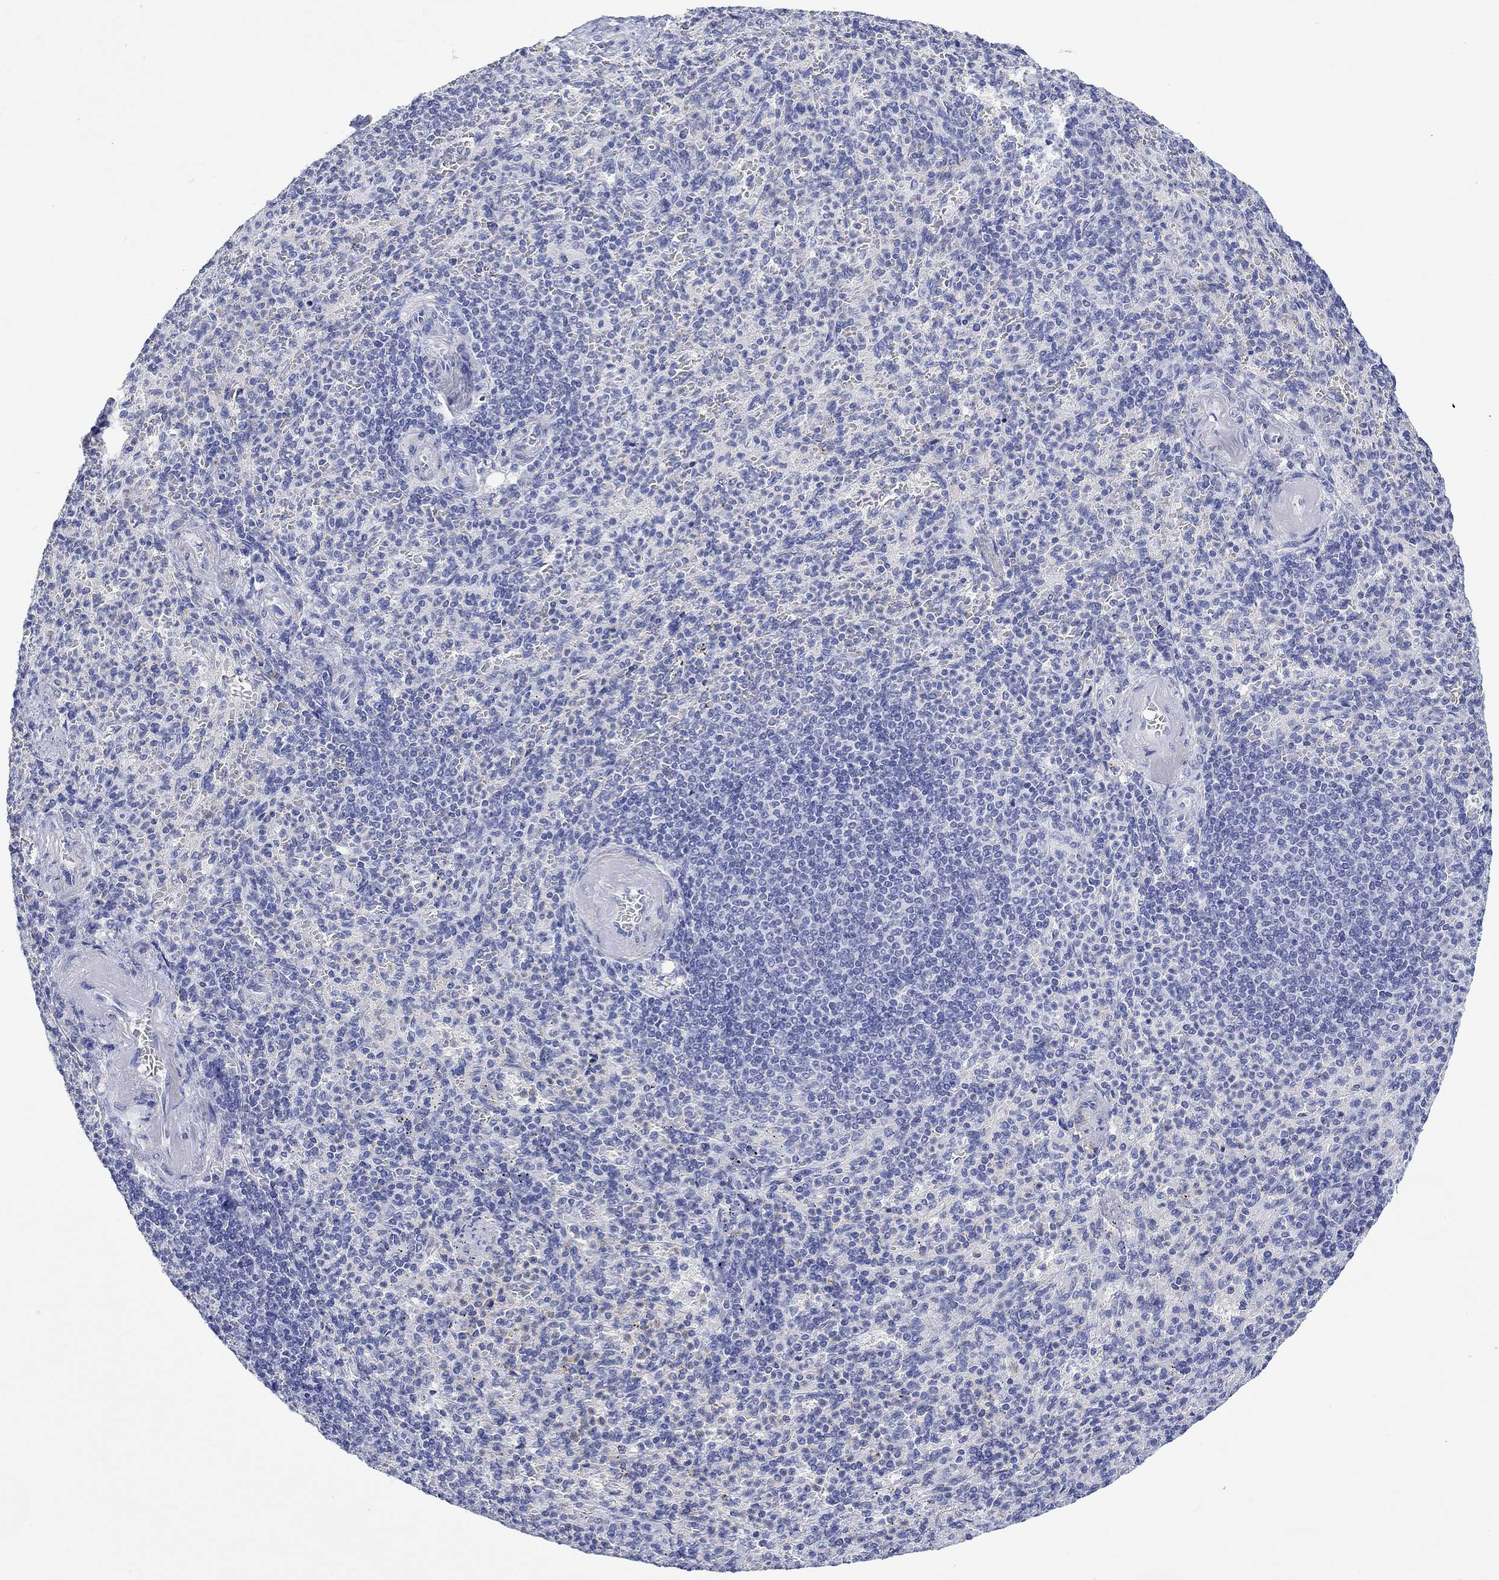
{"staining": {"intensity": "weak", "quantity": "<25%", "location": "cytoplasmic/membranous"}, "tissue": "spleen", "cell_type": "Cells in red pulp", "image_type": "normal", "snomed": [{"axis": "morphology", "description": "Normal tissue, NOS"}, {"axis": "topography", "description": "Spleen"}], "caption": "Spleen stained for a protein using immunohistochemistry (IHC) exhibits no staining cells in red pulp.", "gene": "MSI1", "patient": {"sex": "female", "age": 74}}